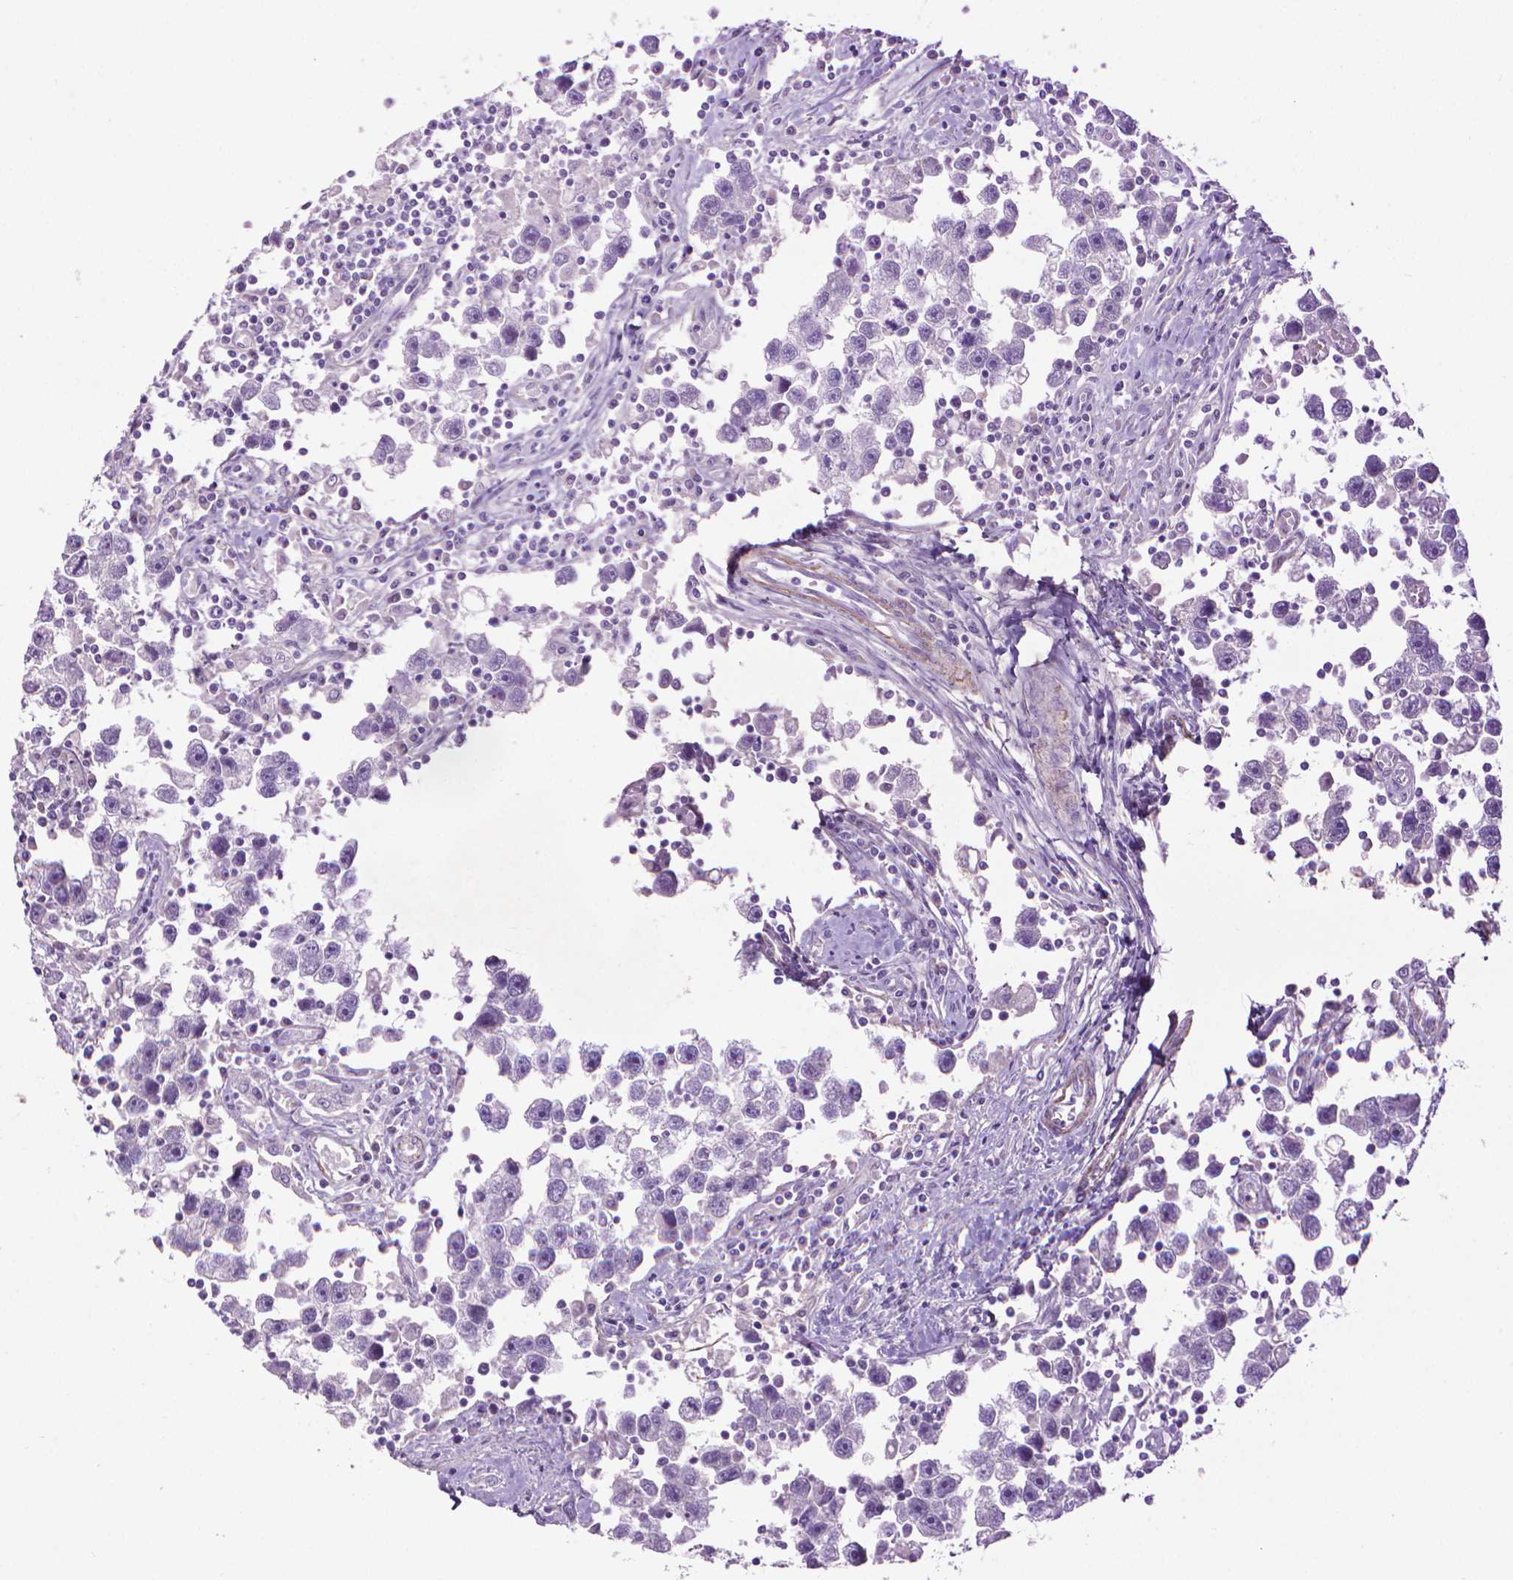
{"staining": {"intensity": "negative", "quantity": "none", "location": "none"}, "tissue": "testis cancer", "cell_type": "Tumor cells", "image_type": "cancer", "snomed": [{"axis": "morphology", "description": "Seminoma, NOS"}, {"axis": "topography", "description": "Testis"}], "caption": "The image reveals no significant expression in tumor cells of testis cancer.", "gene": "AQP10", "patient": {"sex": "male", "age": 30}}